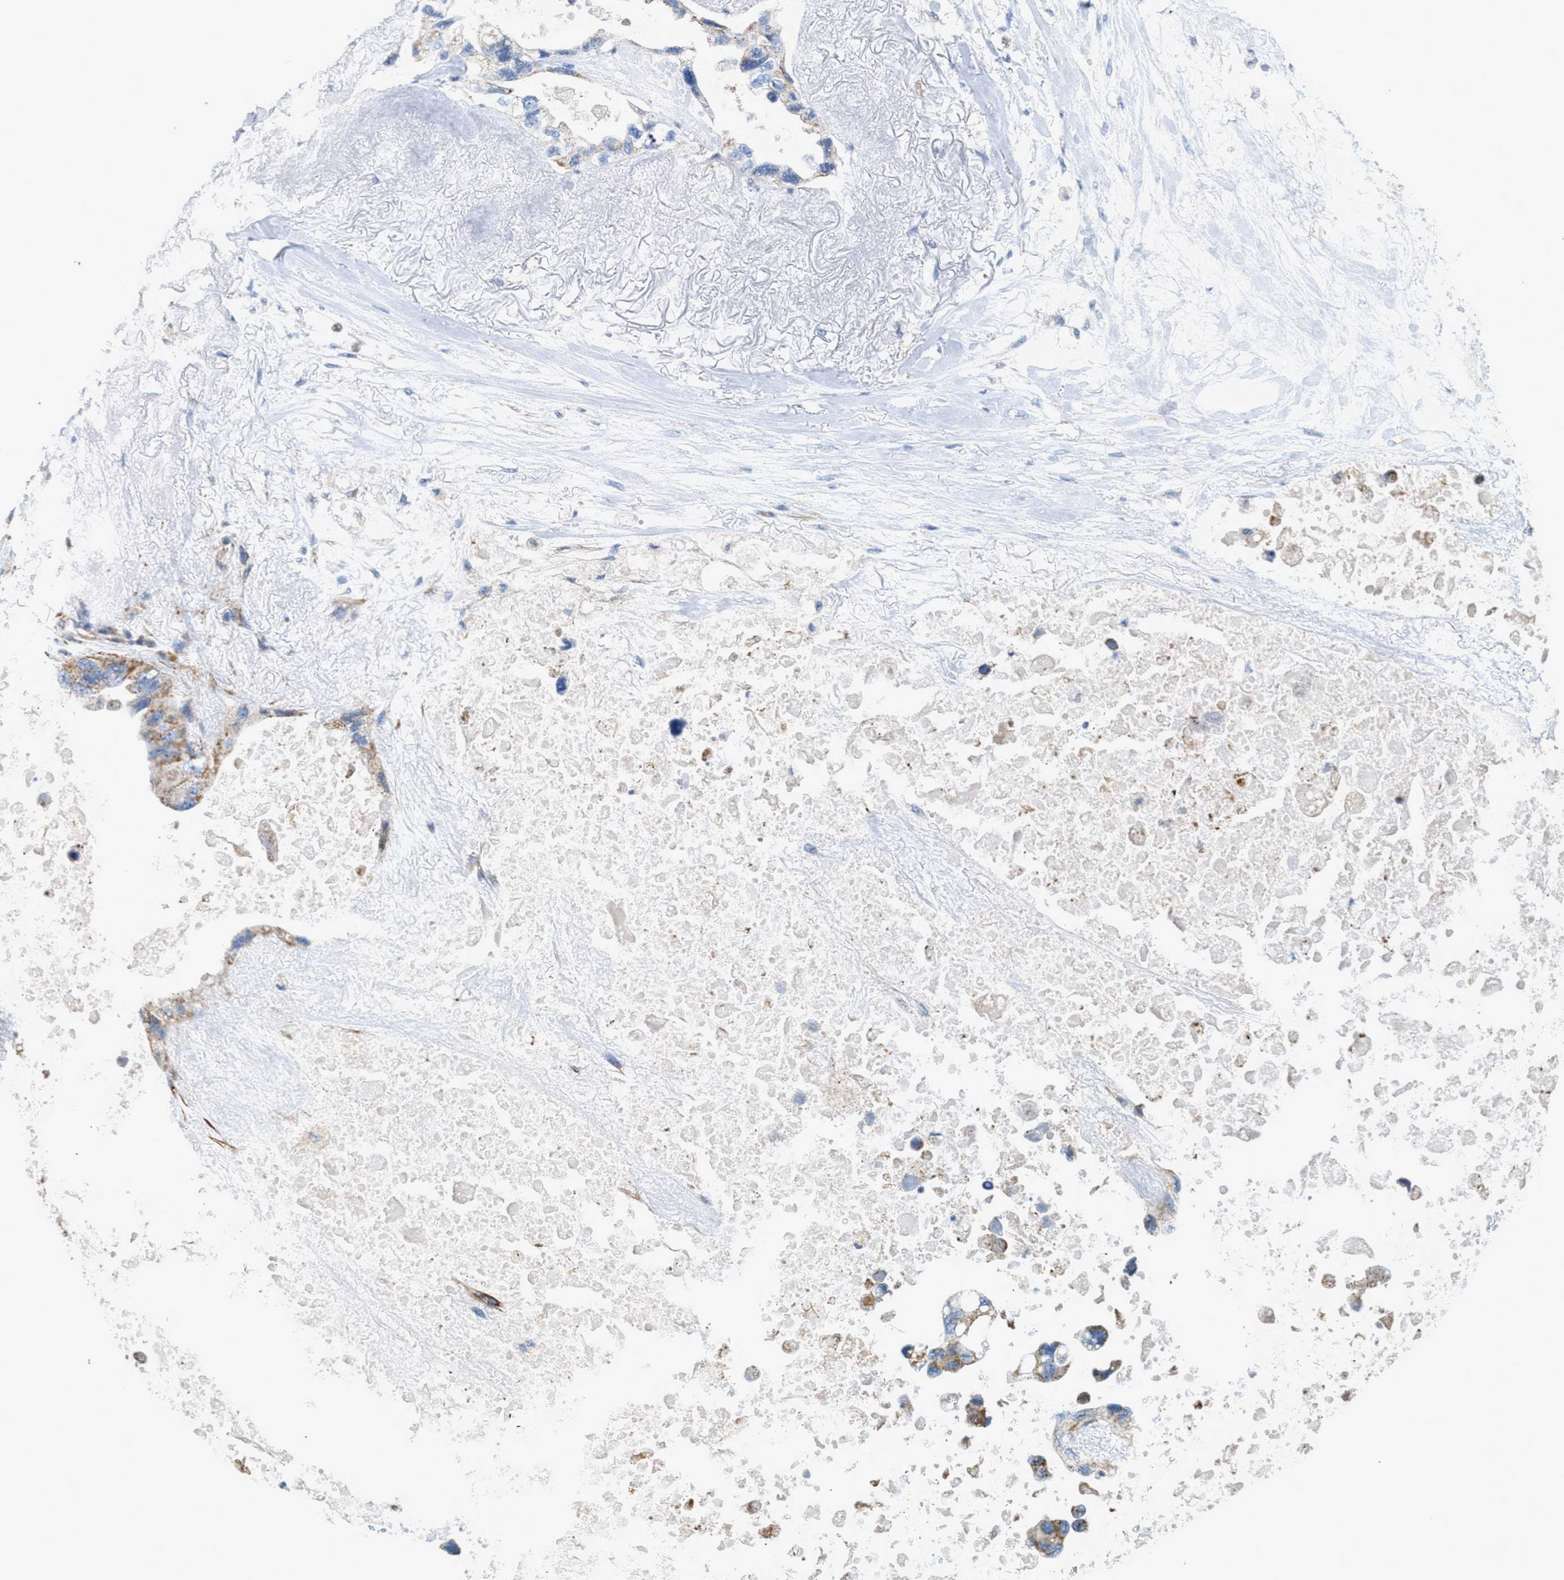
{"staining": {"intensity": "weak", "quantity": ">75%", "location": "cytoplasmic/membranous"}, "tissue": "lung cancer", "cell_type": "Tumor cells", "image_type": "cancer", "snomed": [{"axis": "morphology", "description": "Squamous cell carcinoma, NOS"}, {"axis": "topography", "description": "Lung"}], "caption": "A histopathology image of squamous cell carcinoma (lung) stained for a protein exhibits weak cytoplasmic/membranous brown staining in tumor cells.", "gene": "BTN3A1", "patient": {"sex": "female", "age": 73}}